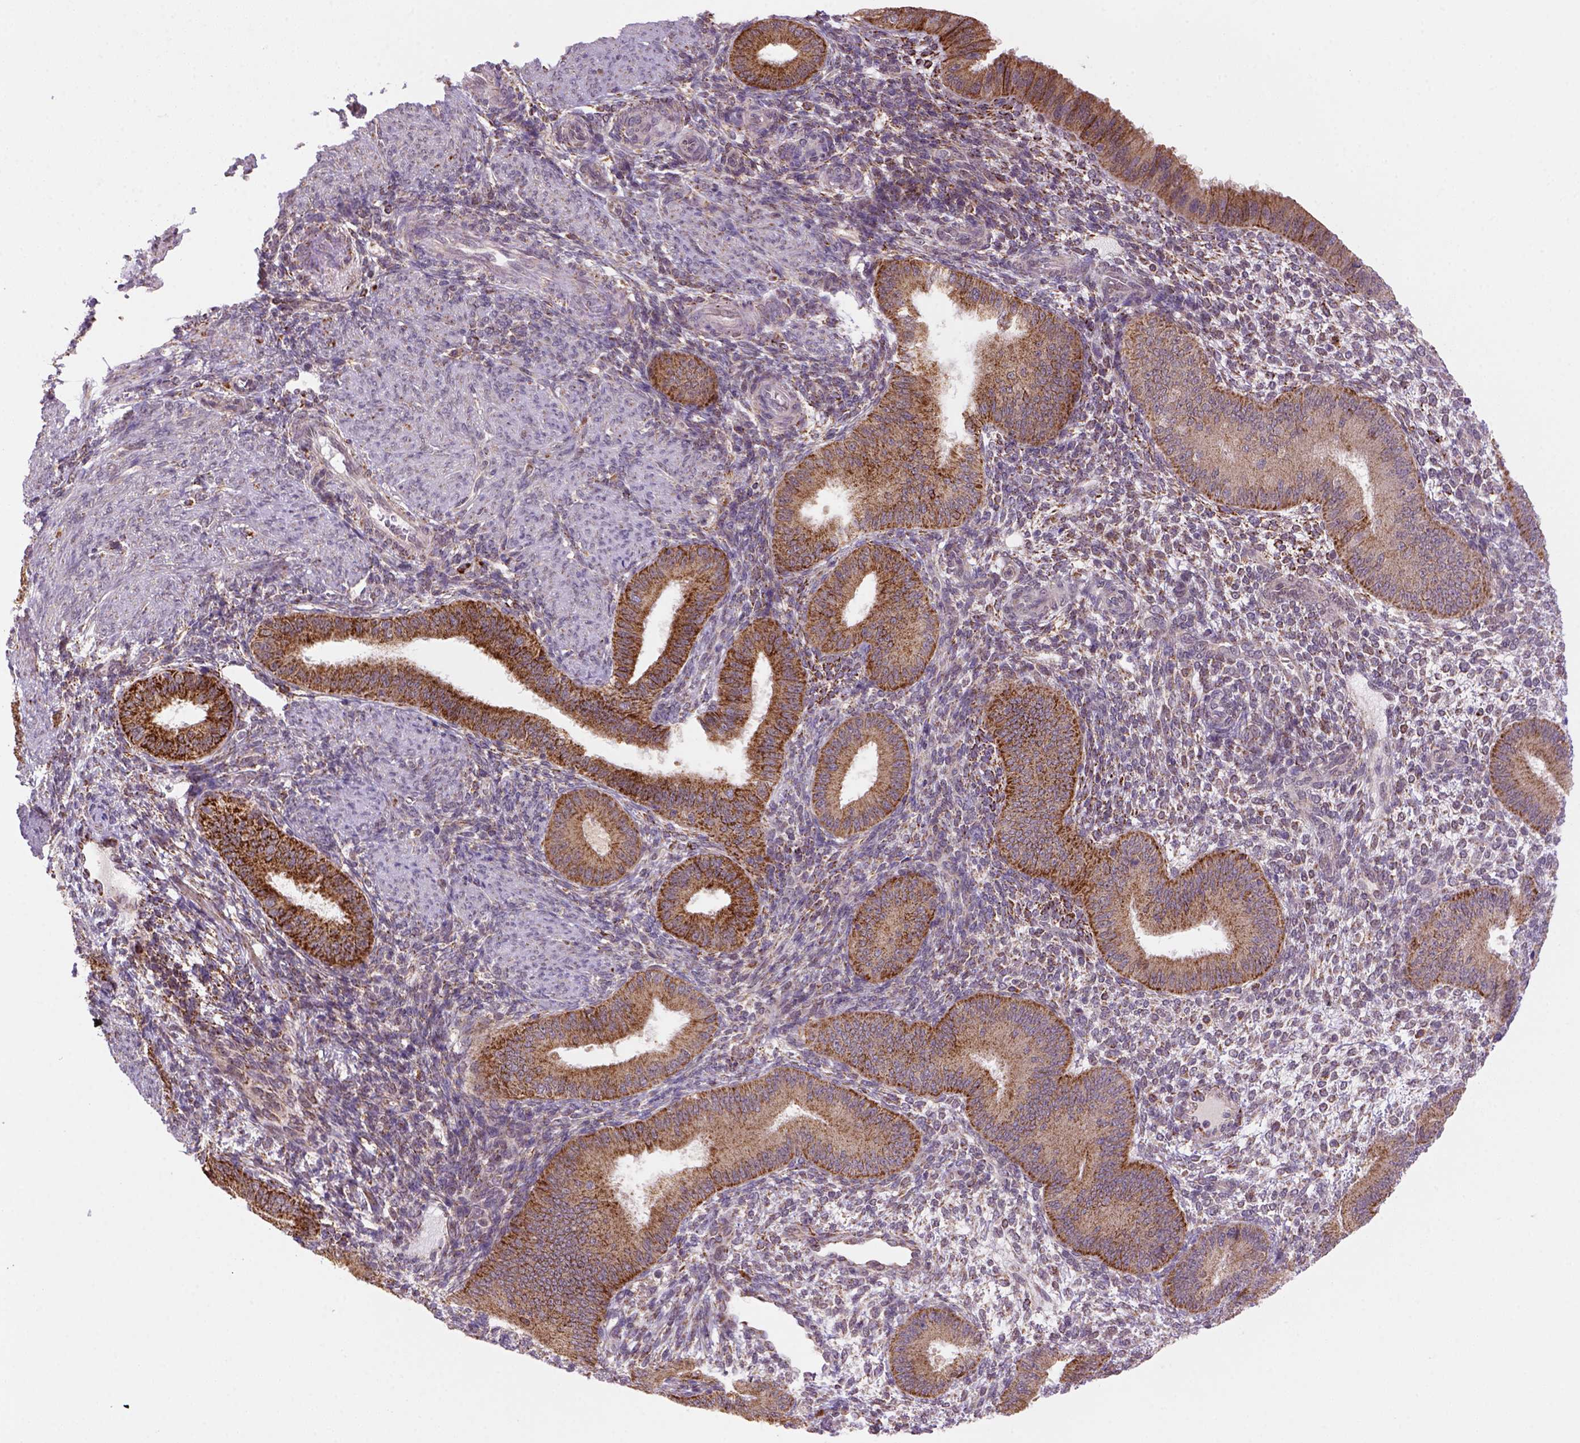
{"staining": {"intensity": "strong", "quantity": ">75%", "location": "cytoplasmic/membranous"}, "tissue": "endometrium", "cell_type": "Cells in endometrial stroma", "image_type": "normal", "snomed": [{"axis": "morphology", "description": "Normal tissue, NOS"}, {"axis": "topography", "description": "Endometrium"}], "caption": "Immunohistochemistry of normal endometrium exhibits high levels of strong cytoplasmic/membranous expression in approximately >75% of cells in endometrial stroma.", "gene": "FZD7", "patient": {"sex": "female", "age": 39}}